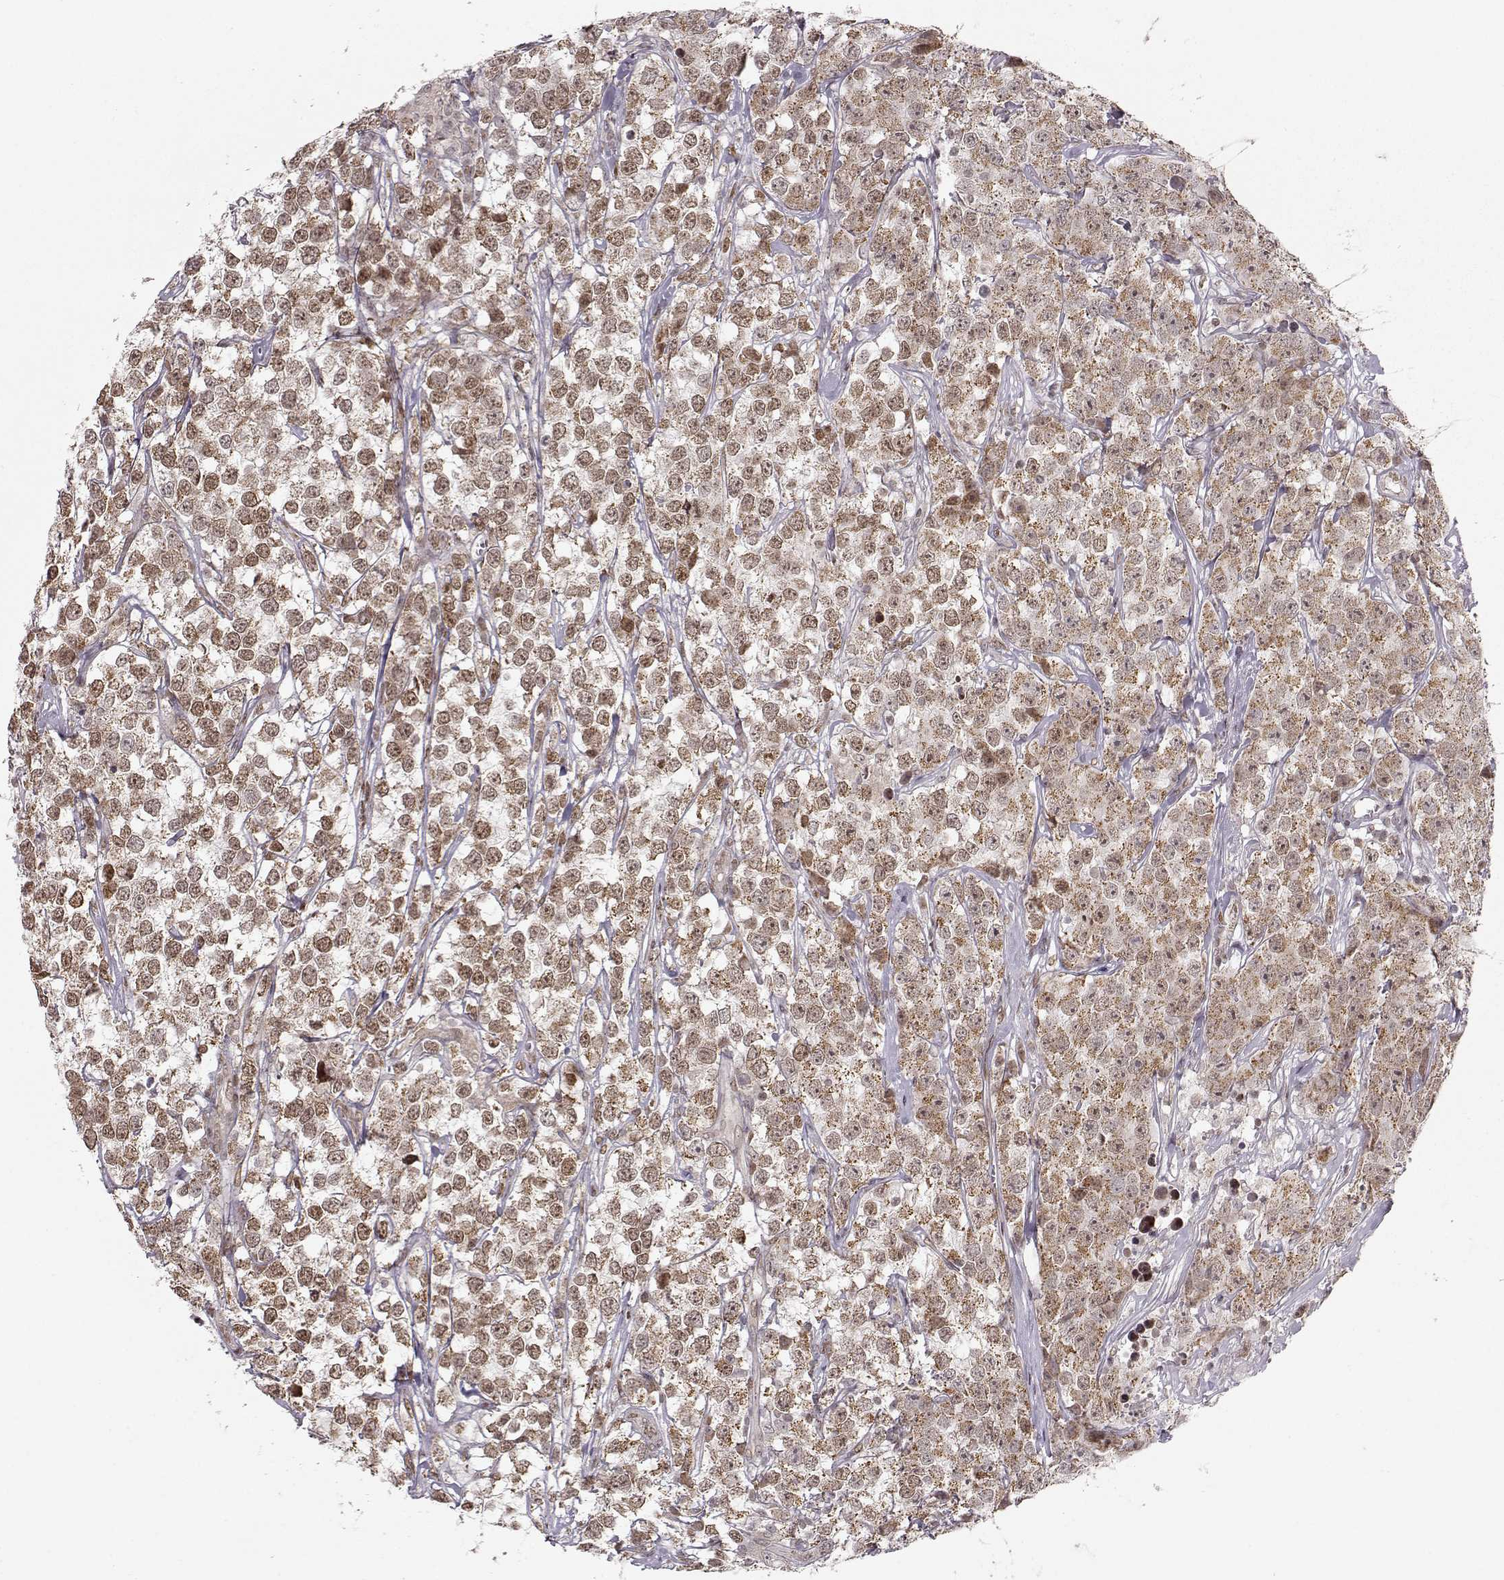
{"staining": {"intensity": "moderate", "quantity": ">75%", "location": "cytoplasmic/membranous,nuclear"}, "tissue": "testis cancer", "cell_type": "Tumor cells", "image_type": "cancer", "snomed": [{"axis": "morphology", "description": "Seminoma, NOS"}, {"axis": "topography", "description": "Testis"}], "caption": "Protein expression analysis of testis seminoma shows moderate cytoplasmic/membranous and nuclear staining in about >75% of tumor cells.", "gene": "RAI1", "patient": {"sex": "male", "age": 59}}